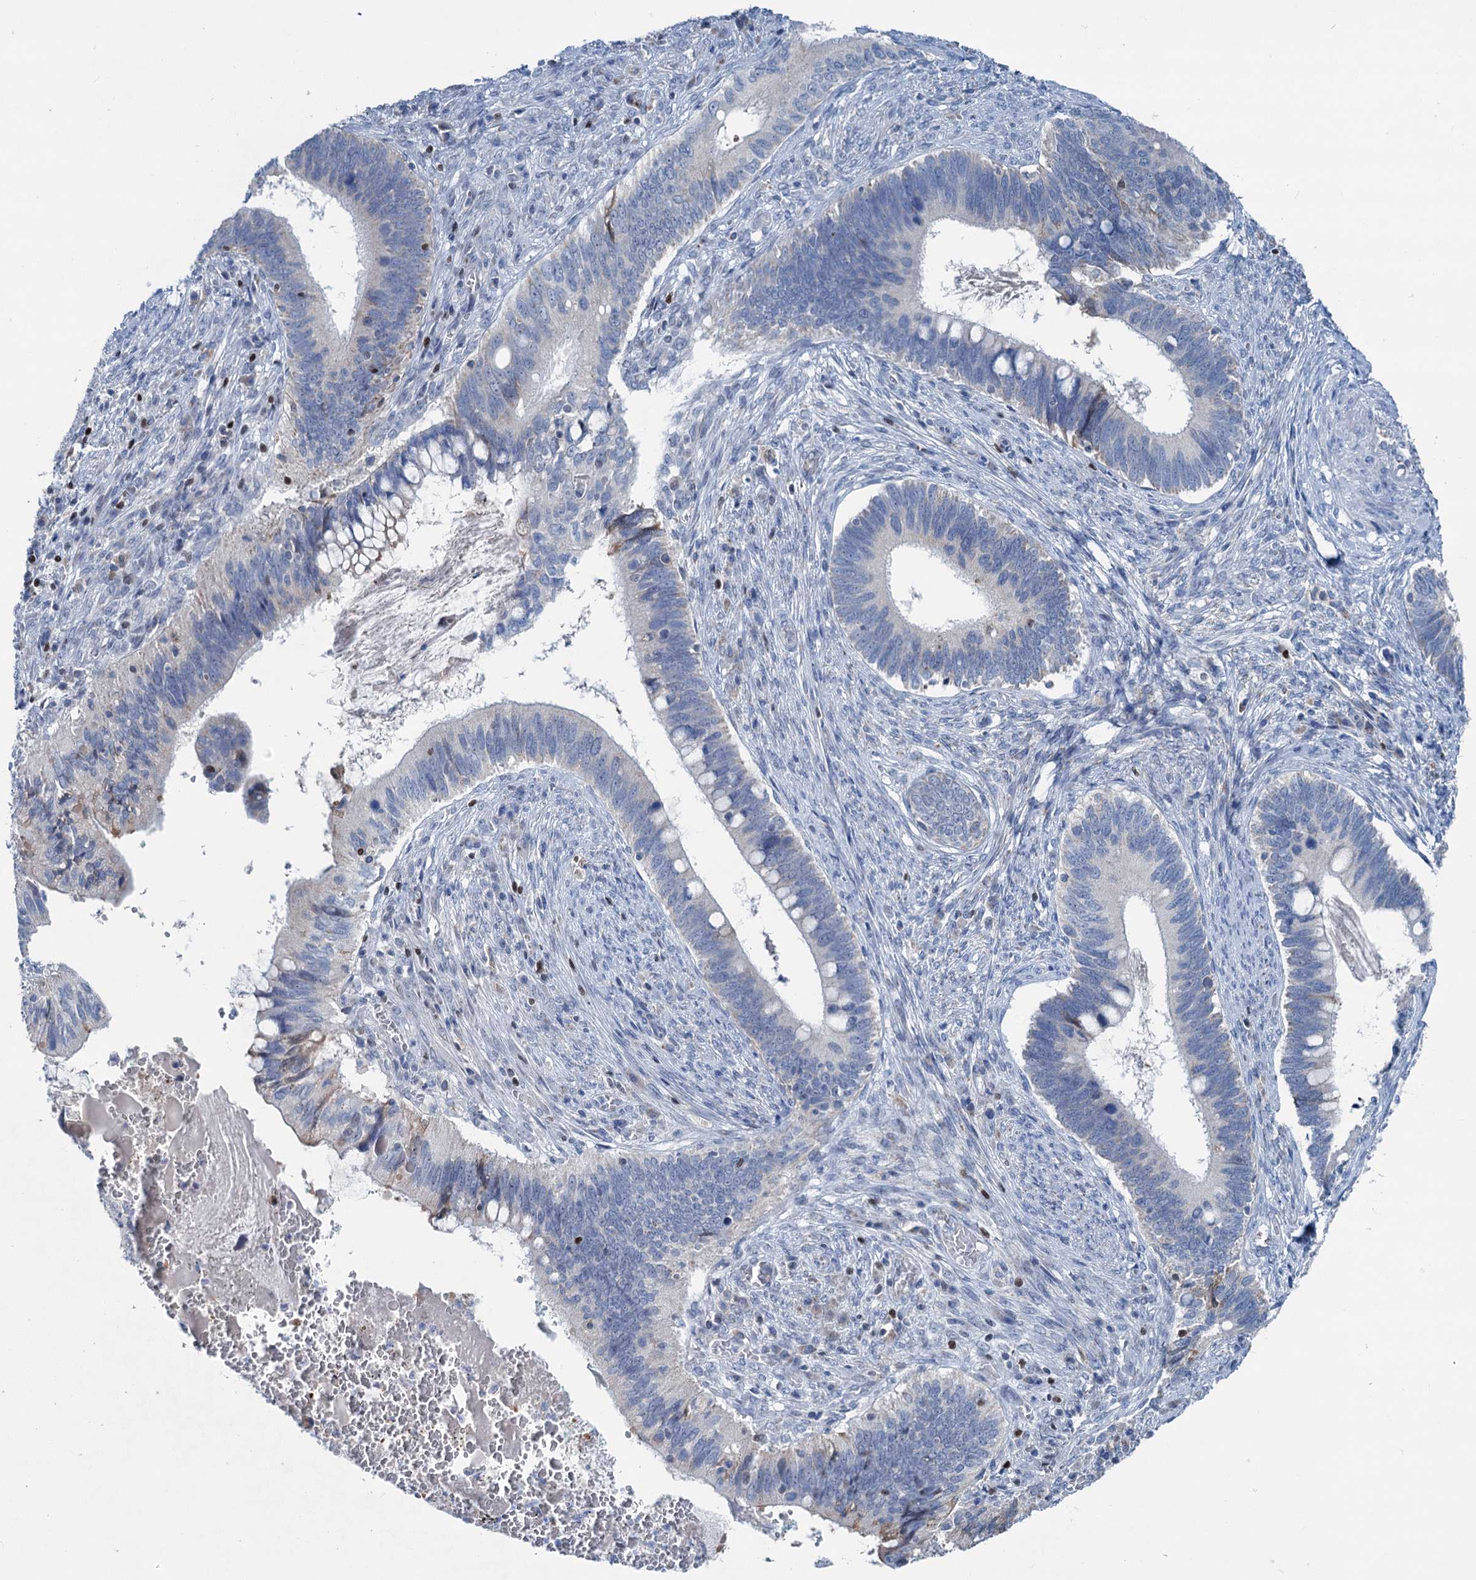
{"staining": {"intensity": "negative", "quantity": "none", "location": "none"}, "tissue": "cervical cancer", "cell_type": "Tumor cells", "image_type": "cancer", "snomed": [{"axis": "morphology", "description": "Adenocarcinoma, NOS"}, {"axis": "topography", "description": "Cervix"}], "caption": "Immunohistochemistry histopathology image of human adenocarcinoma (cervical) stained for a protein (brown), which shows no staining in tumor cells.", "gene": "ELP4", "patient": {"sex": "female", "age": 42}}